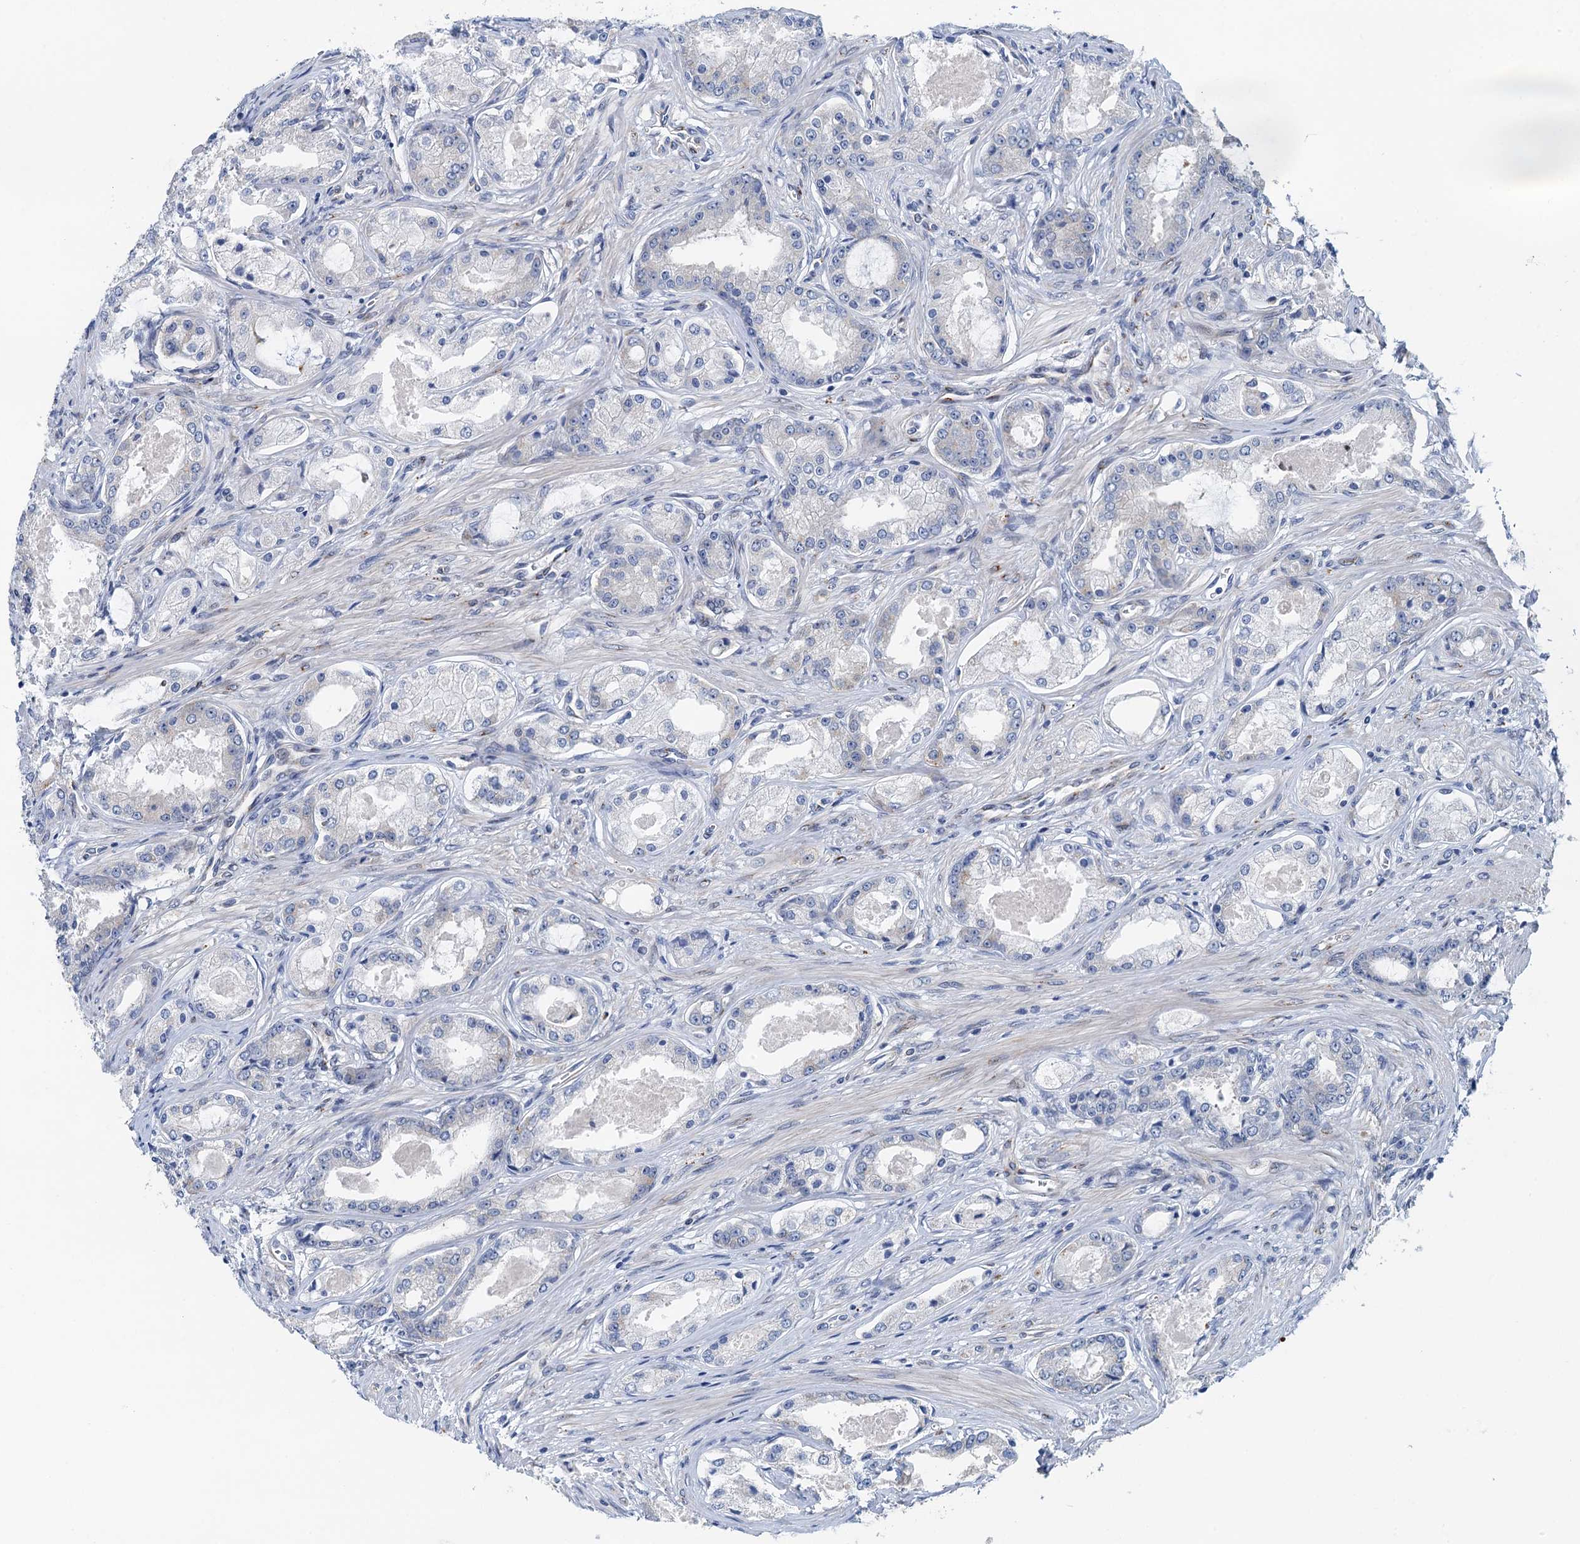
{"staining": {"intensity": "negative", "quantity": "none", "location": "none"}, "tissue": "prostate cancer", "cell_type": "Tumor cells", "image_type": "cancer", "snomed": [{"axis": "morphology", "description": "Adenocarcinoma, Low grade"}, {"axis": "topography", "description": "Prostate"}], "caption": "This is an IHC histopathology image of human prostate adenocarcinoma (low-grade). There is no staining in tumor cells.", "gene": "NBEA", "patient": {"sex": "male", "age": 68}}